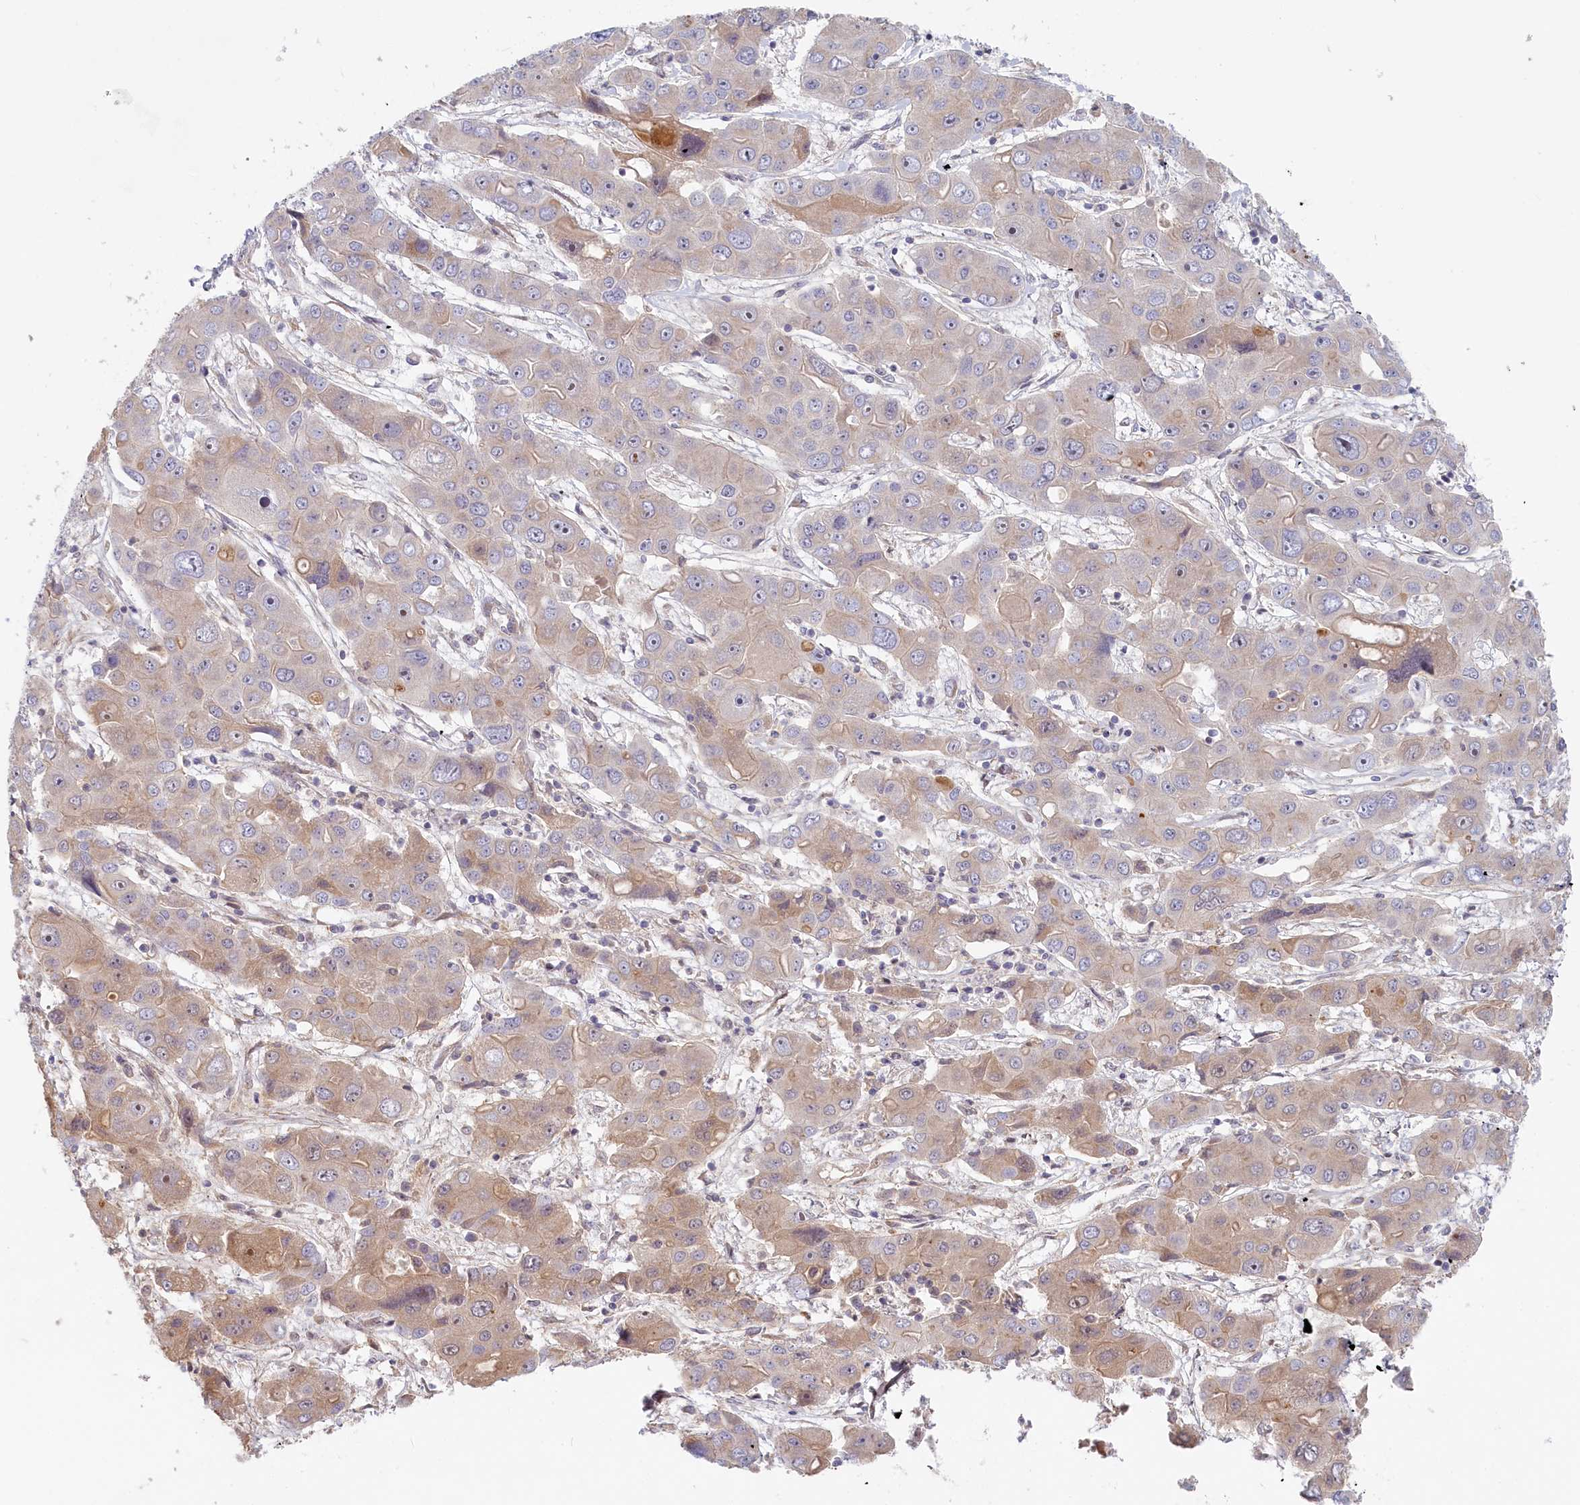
{"staining": {"intensity": "weak", "quantity": "<25%", "location": "cytoplasmic/membranous"}, "tissue": "liver cancer", "cell_type": "Tumor cells", "image_type": "cancer", "snomed": [{"axis": "morphology", "description": "Cholangiocarcinoma"}, {"axis": "topography", "description": "Liver"}], "caption": "IHC of liver cancer (cholangiocarcinoma) demonstrates no expression in tumor cells. The staining was performed using DAB (3,3'-diaminobenzidine) to visualize the protein expression in brown, while the nuclei were stained in blue with hematoxylin (Magnification: 20x).", "gene": "STX16", "patient": {"sex": "male", "age": 67}}